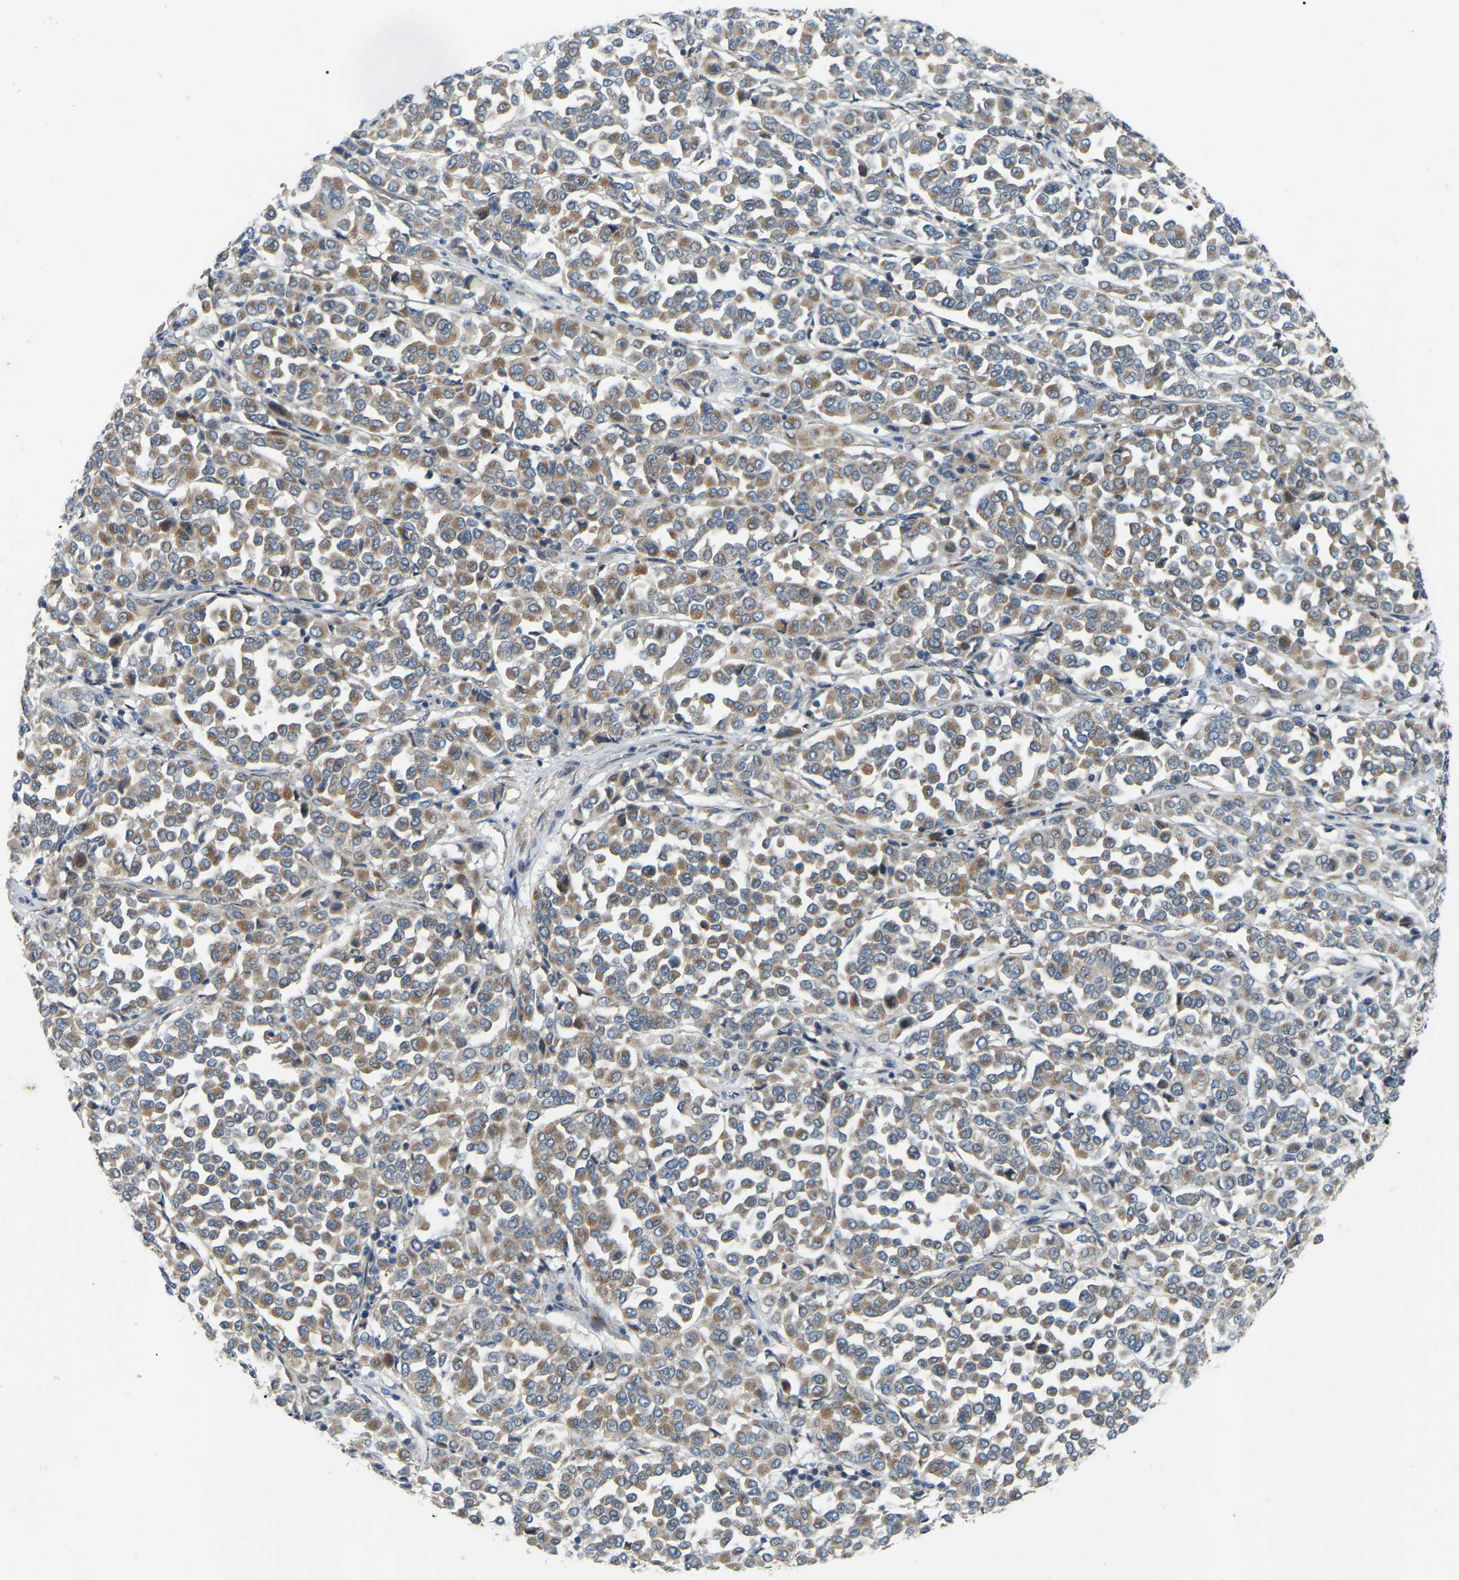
{"staining": {"intensity": "moderate", "quantity": ">75%", "location": "cytoplasmic/membranous"}, "tissue": "melanoma", "cell_type": "Tumor cells", "image_type": "cancer", "snomed": [{"axis": "morphology", "description": "Malignant melanoma, Metastatic site"}, {"axis": "topography", "description": "Pancreas"}], "caption": "High-power microscopy captured an immunohistochemistry image of malignant melanoma (metastatic site), revealing moderate cytoplasmic/membranous expression in about >75% of tumor cells.", "gene": "PARL", "patient": {"sex": "female", "age": 30}}